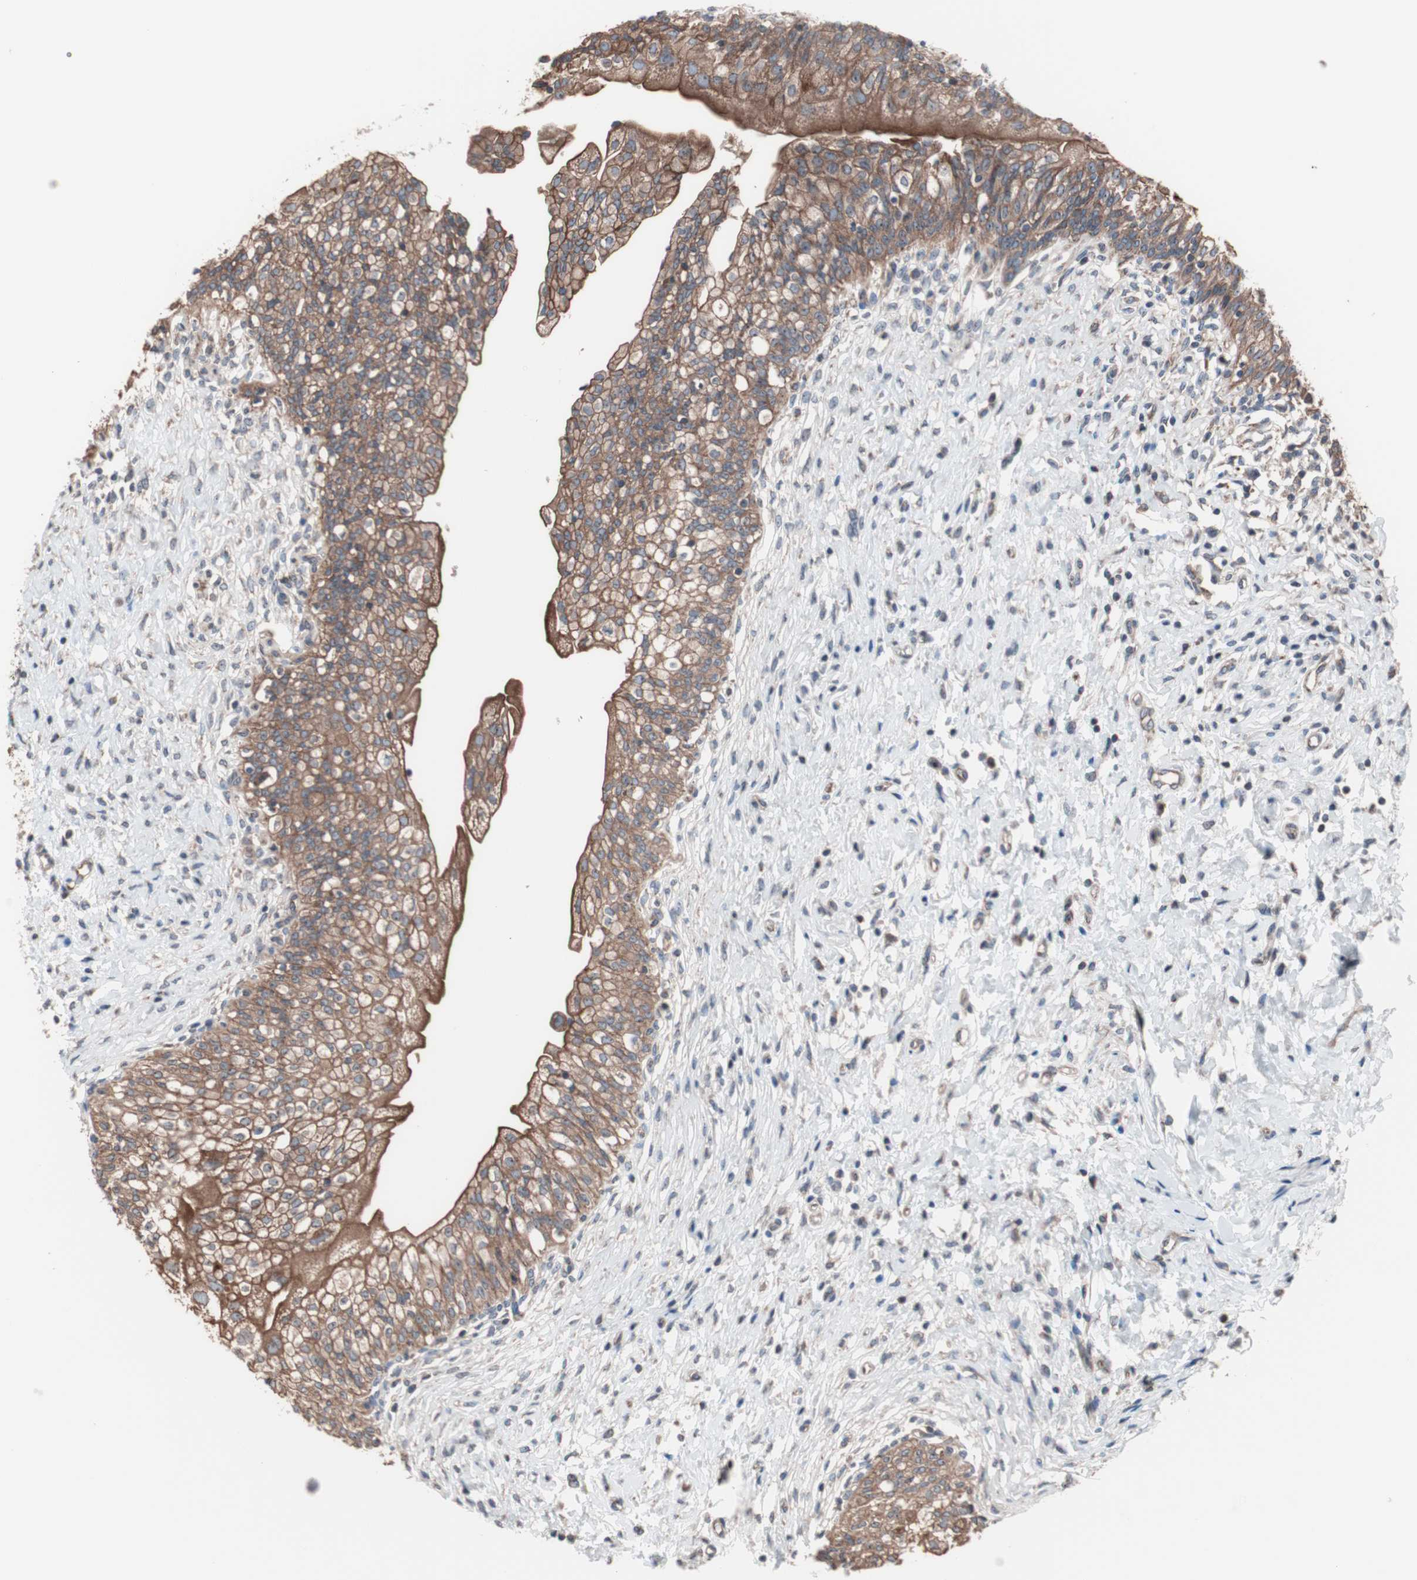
{"staining": {"intensity": "moderate", "quantity": ">75%", "location": "cytoplasmic/membranous"}, "tissue": "urinary bladder", "cell_type": "Urothelial cells", "image_type": "normal", "snomed": [{"axis": "morphology", "description": "Normal tissue, NOS"}, {"axis": "morphology", "description": "Inflammation, NOS"}, {"axis": "topography", "description": "Urinary bladder"}], "caption": "High-power microscopy captured an IHC micrograph of normal urinary bladder, revealing moderate cytoplasmic/membranous expression in approximately >75% of urothelial cells. (DAB (3,3'-diaminobenzidine) IHC, brown staining for protein, blue staining for nuclei).", "gene": "CTTNBP2NL", "patient": {"sex": "female", "age": 80}}